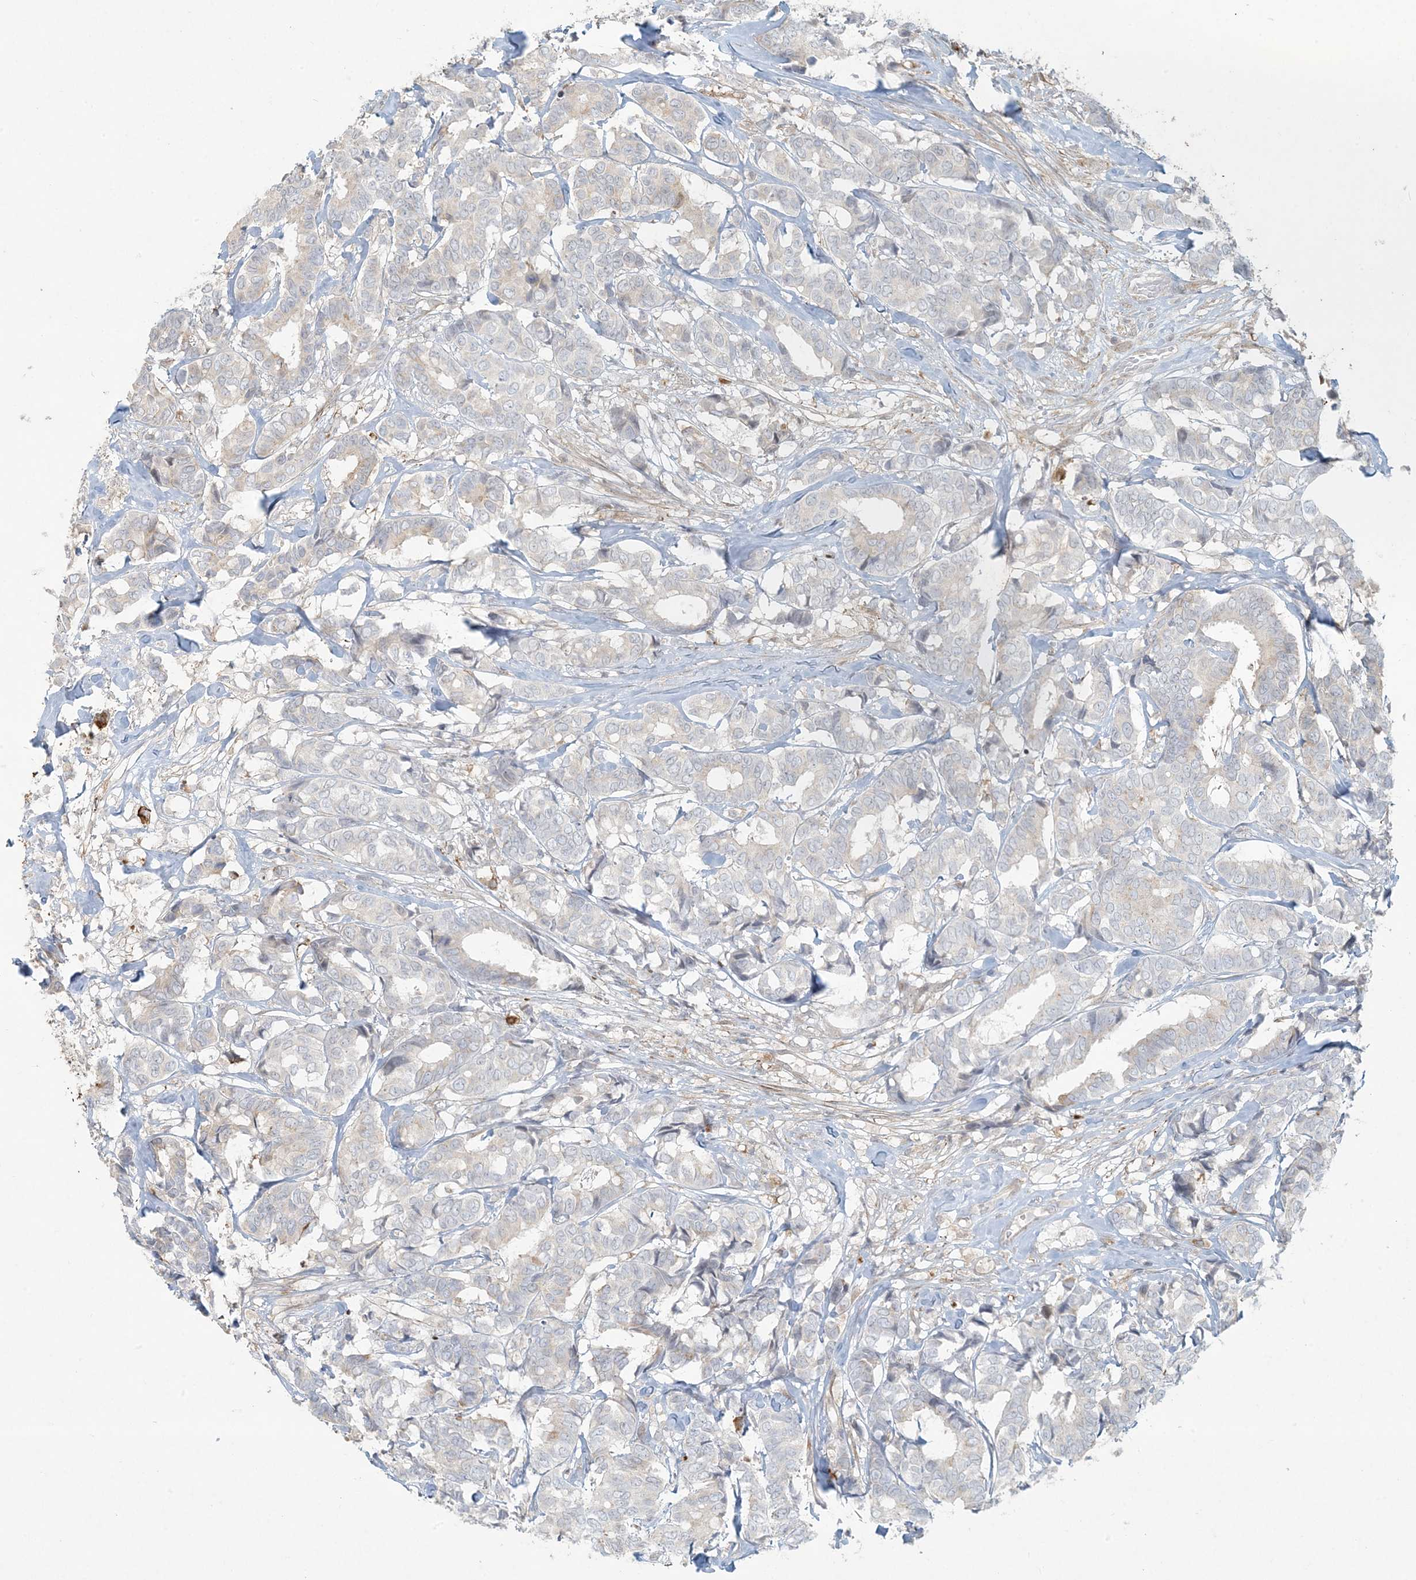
{"staining": {"intensity": "negative", "quantity": "none", "location": "none"}, "tissue": "breast cancer", "cell_type": "Tumor cells", "image_type": "cancer", "snomed": [{"axis": "morphology", "description": "Duct carcinoma"}, {"axis": "topography", "description": "Breast"}], "caption": "The immunohistochemistry (IHC) image has no significant expression in tumor cells of breast cancer (infiltrating ductal carcinoma) tissue. The staining was performed using DAB to visualize the protein expression in brown, while the nuclei were stained in blue with hematoxylin (Magnification: 20x).", "gene": "BCORL1", "patient": {"sex": "female", "age": 87}}